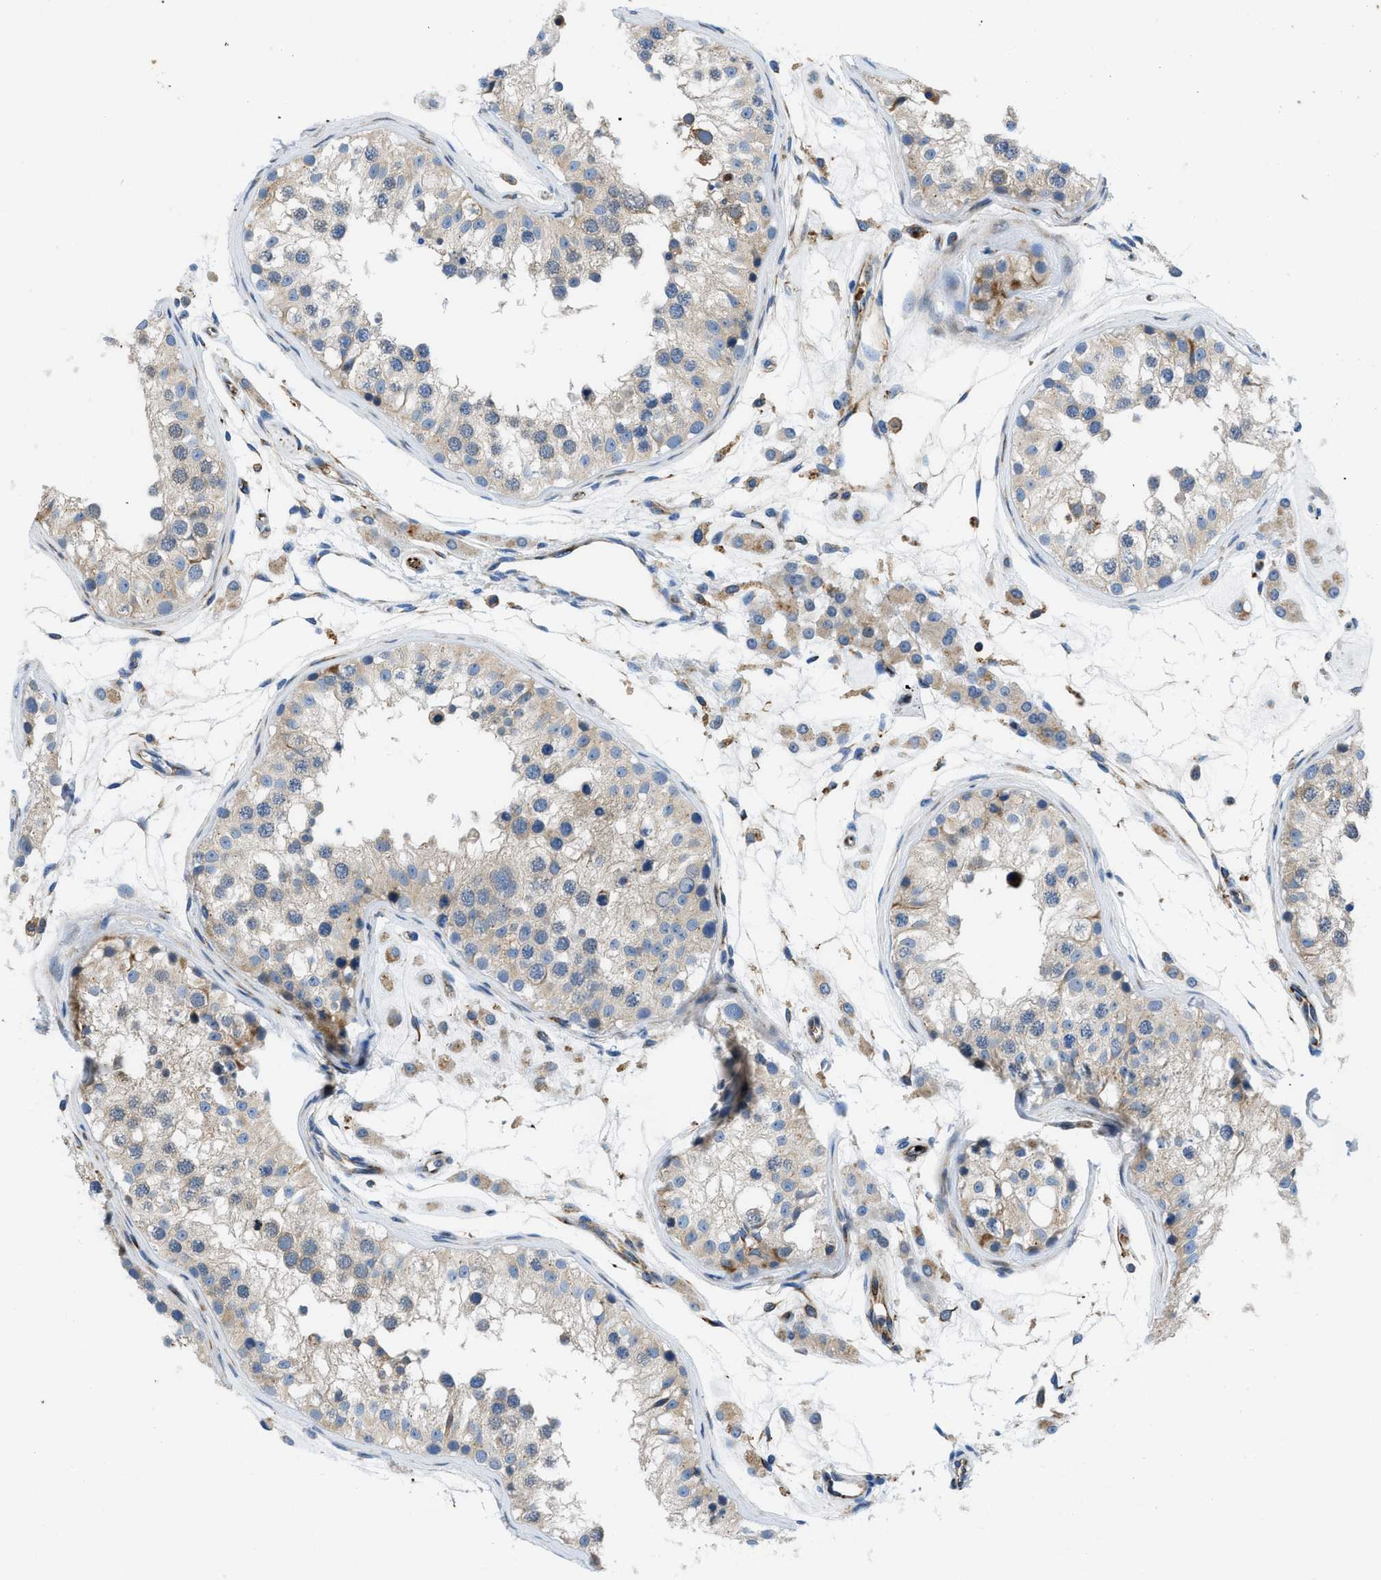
{"staining": {"intensity": "weak", "quantity": "25%-75%", "location": "cytoplasmic/membranous"}, "tissue": "testis", "cell_type": "Cells in seminiferous ducts", "image_type": "normal", "snomed": [{"axis": "morphology", "description": "Normal tissue, NOS"}, {"axis": "morphology", "description": "Adenocarcinoma, metastatic, NOS"}, {"axis": "topography", "description": "Testis"}], "caption": "Immunohistochemistry (IHC) staining of unremarkable testis, which shows low levels of weak cytoplasmic/membranous expression in approximately 25%-75% of cells in seminiferous ducts indicating weak cytoplasmic/membranous protein expression. The staining was performed using DAB (brown) for protein detection and nuclei were counterstained in hematoxylin (blue).", "gene": "ZNF831", "patient": {"sex": "male", "age": 26}}